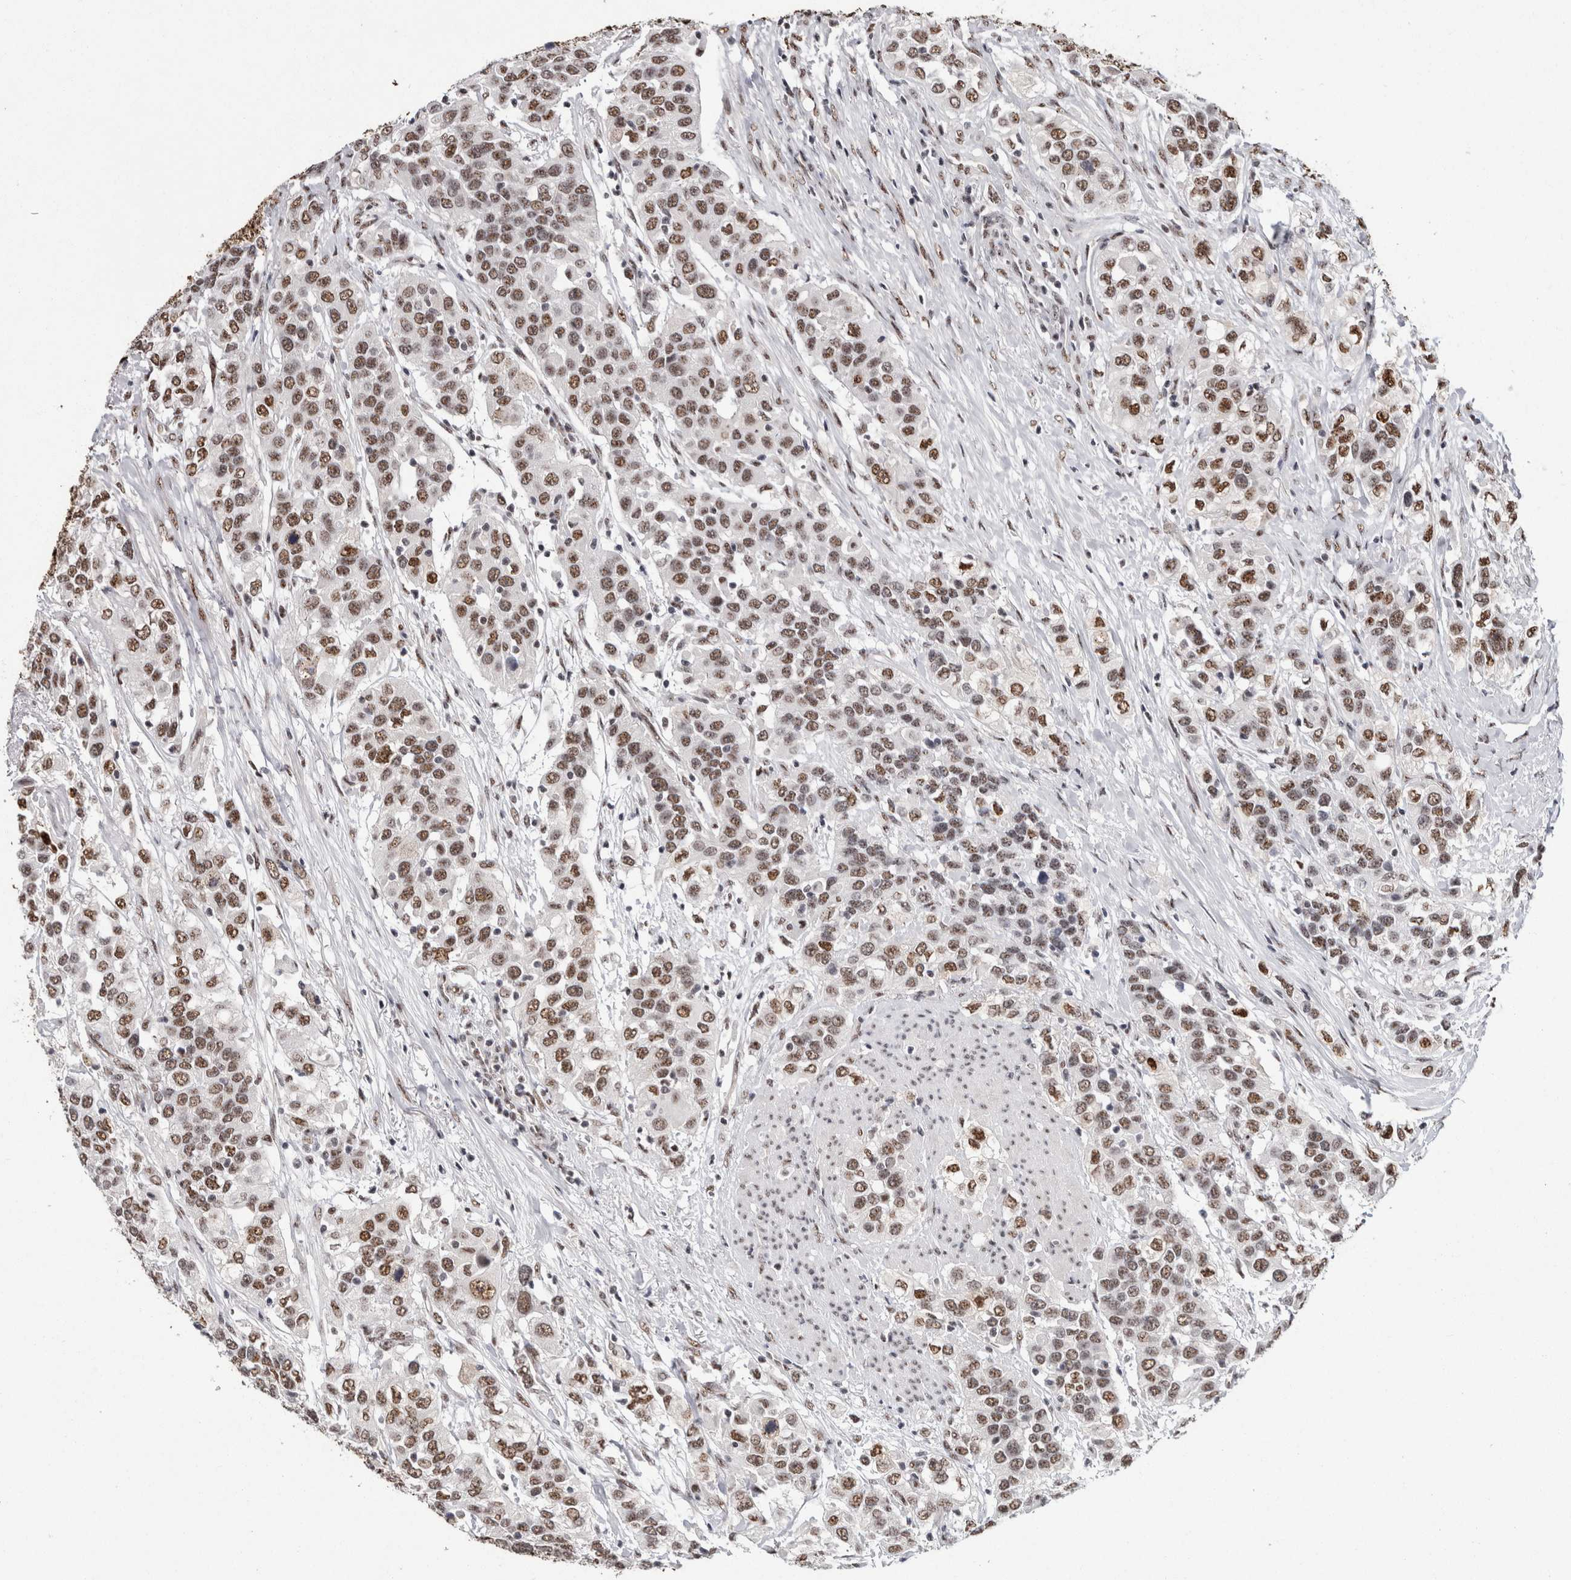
{"staining": {"intensity": "moderate", "quantity": ">75%", "location": "nuclear"}, "tissue": "urothelial cancer", "cell_type": "Tumor cells", "image_type": "cancer", "snomed": [{"axis": "morphology", "description": "Urothelial carcinoma, High grade"}, {"axis": "topography", "description": "Urinary bladder"}], "caption": "Moderate nuclear expression for a protein is identified in about >75% of tumor cells of urothelial cancer using immunohistochemistry (IHC).", "gene": "MKNK1", "patient": {"sex": "female", "age": 80}}